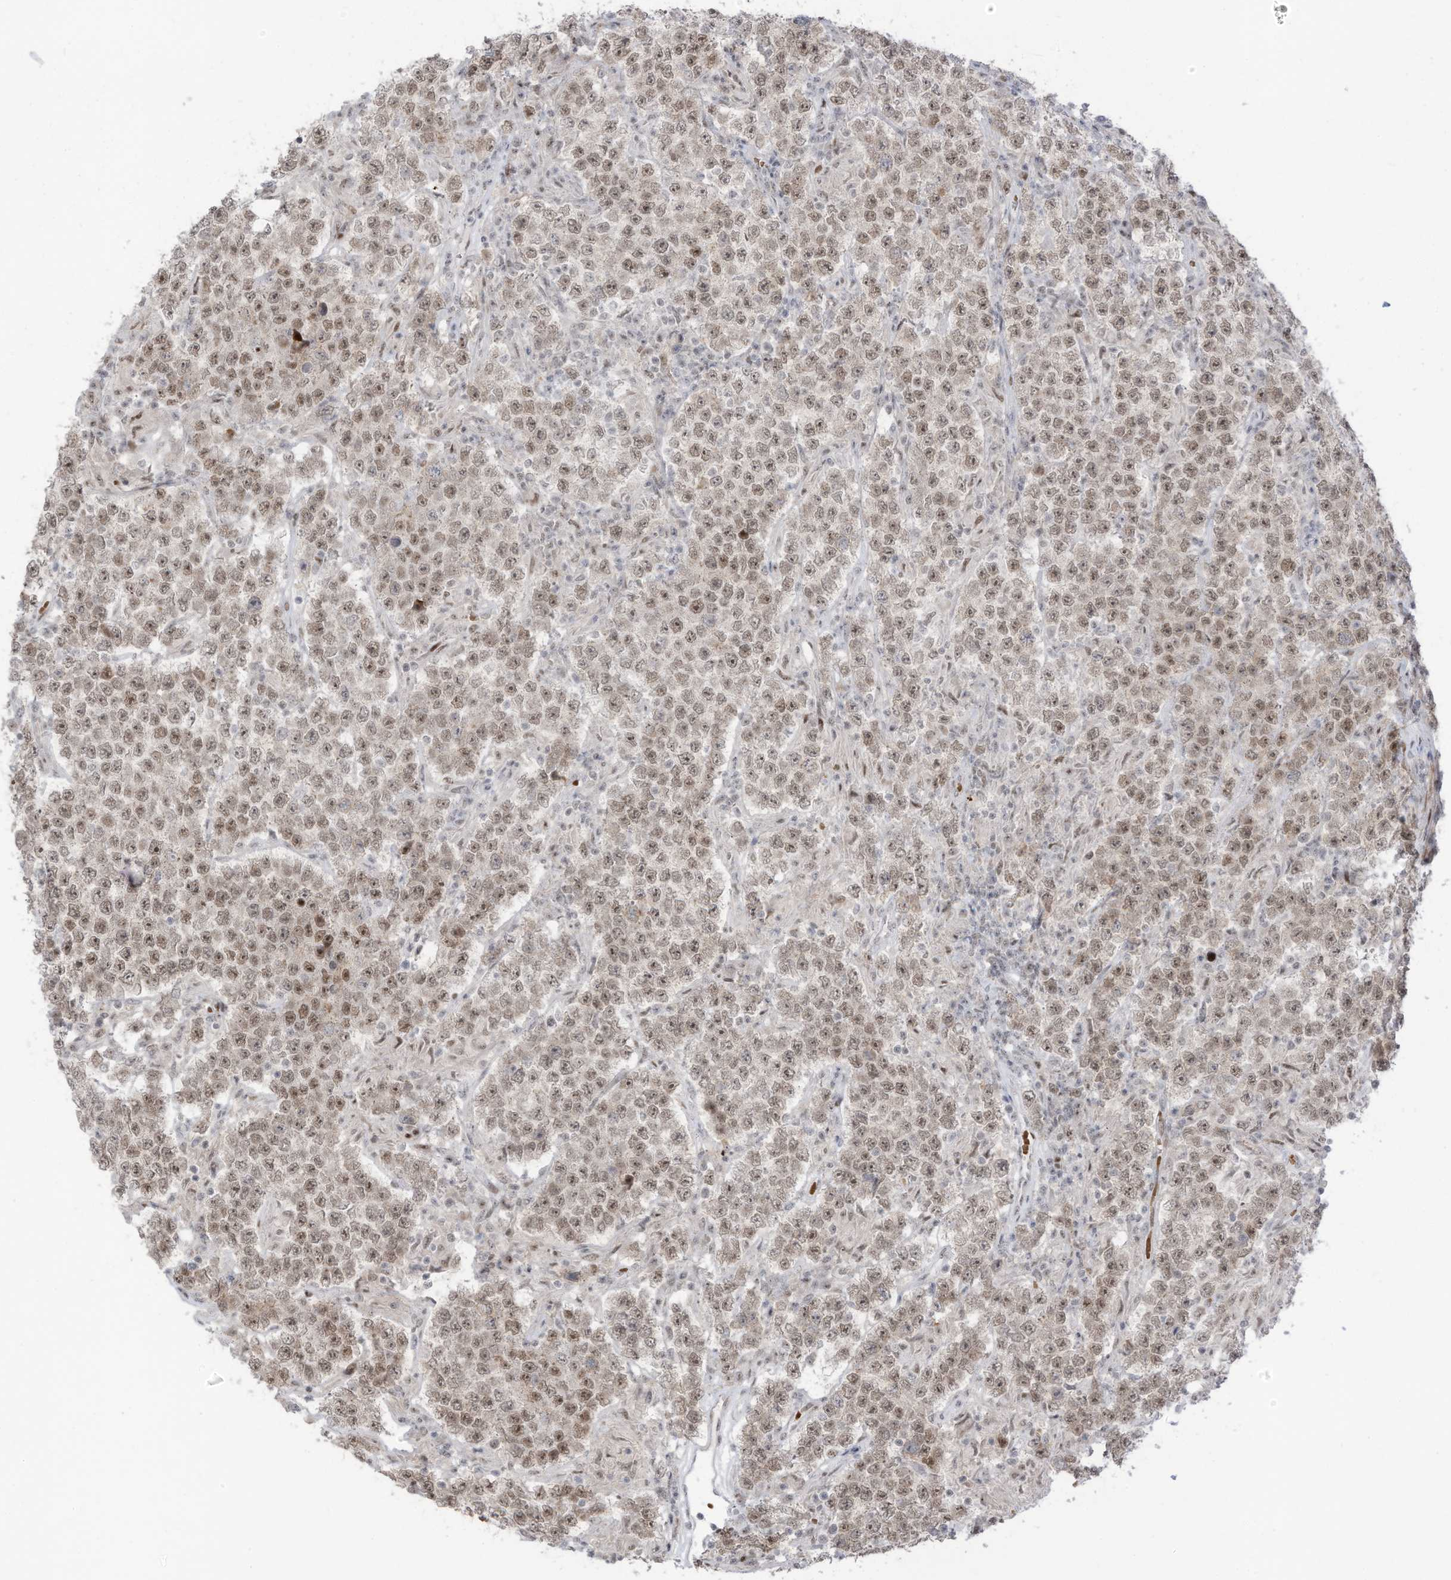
{"staining": {"intensity": "moderate", "quantity": ">75%", "location": "nuclear"}, "tissue": "testis cancer", "cell_type": "Tumor cells", "image_type": "cancer", "snomed": [{"axis": "morphology", "description": "Normal tissue, NOS"}, {"axis": "morphology", "description": "Urothelial carcinoma, High grade"}, {"axis": "morphology", "description": "Seminoma, NOS"}, {"axis": "morphology", "description": "Carcinoma, Embryonal, NOS"}, {"axis": "topography", "description": "Urinary bladder"}, {"axis": "topography", "description": "Testis"}], "caption": "A brown stain highlights moderate nuclear staining of a protein in testis cancer tumor cells.", "gene": "ZCWPW2", "patient": {"sex": "male", "age": 41}}